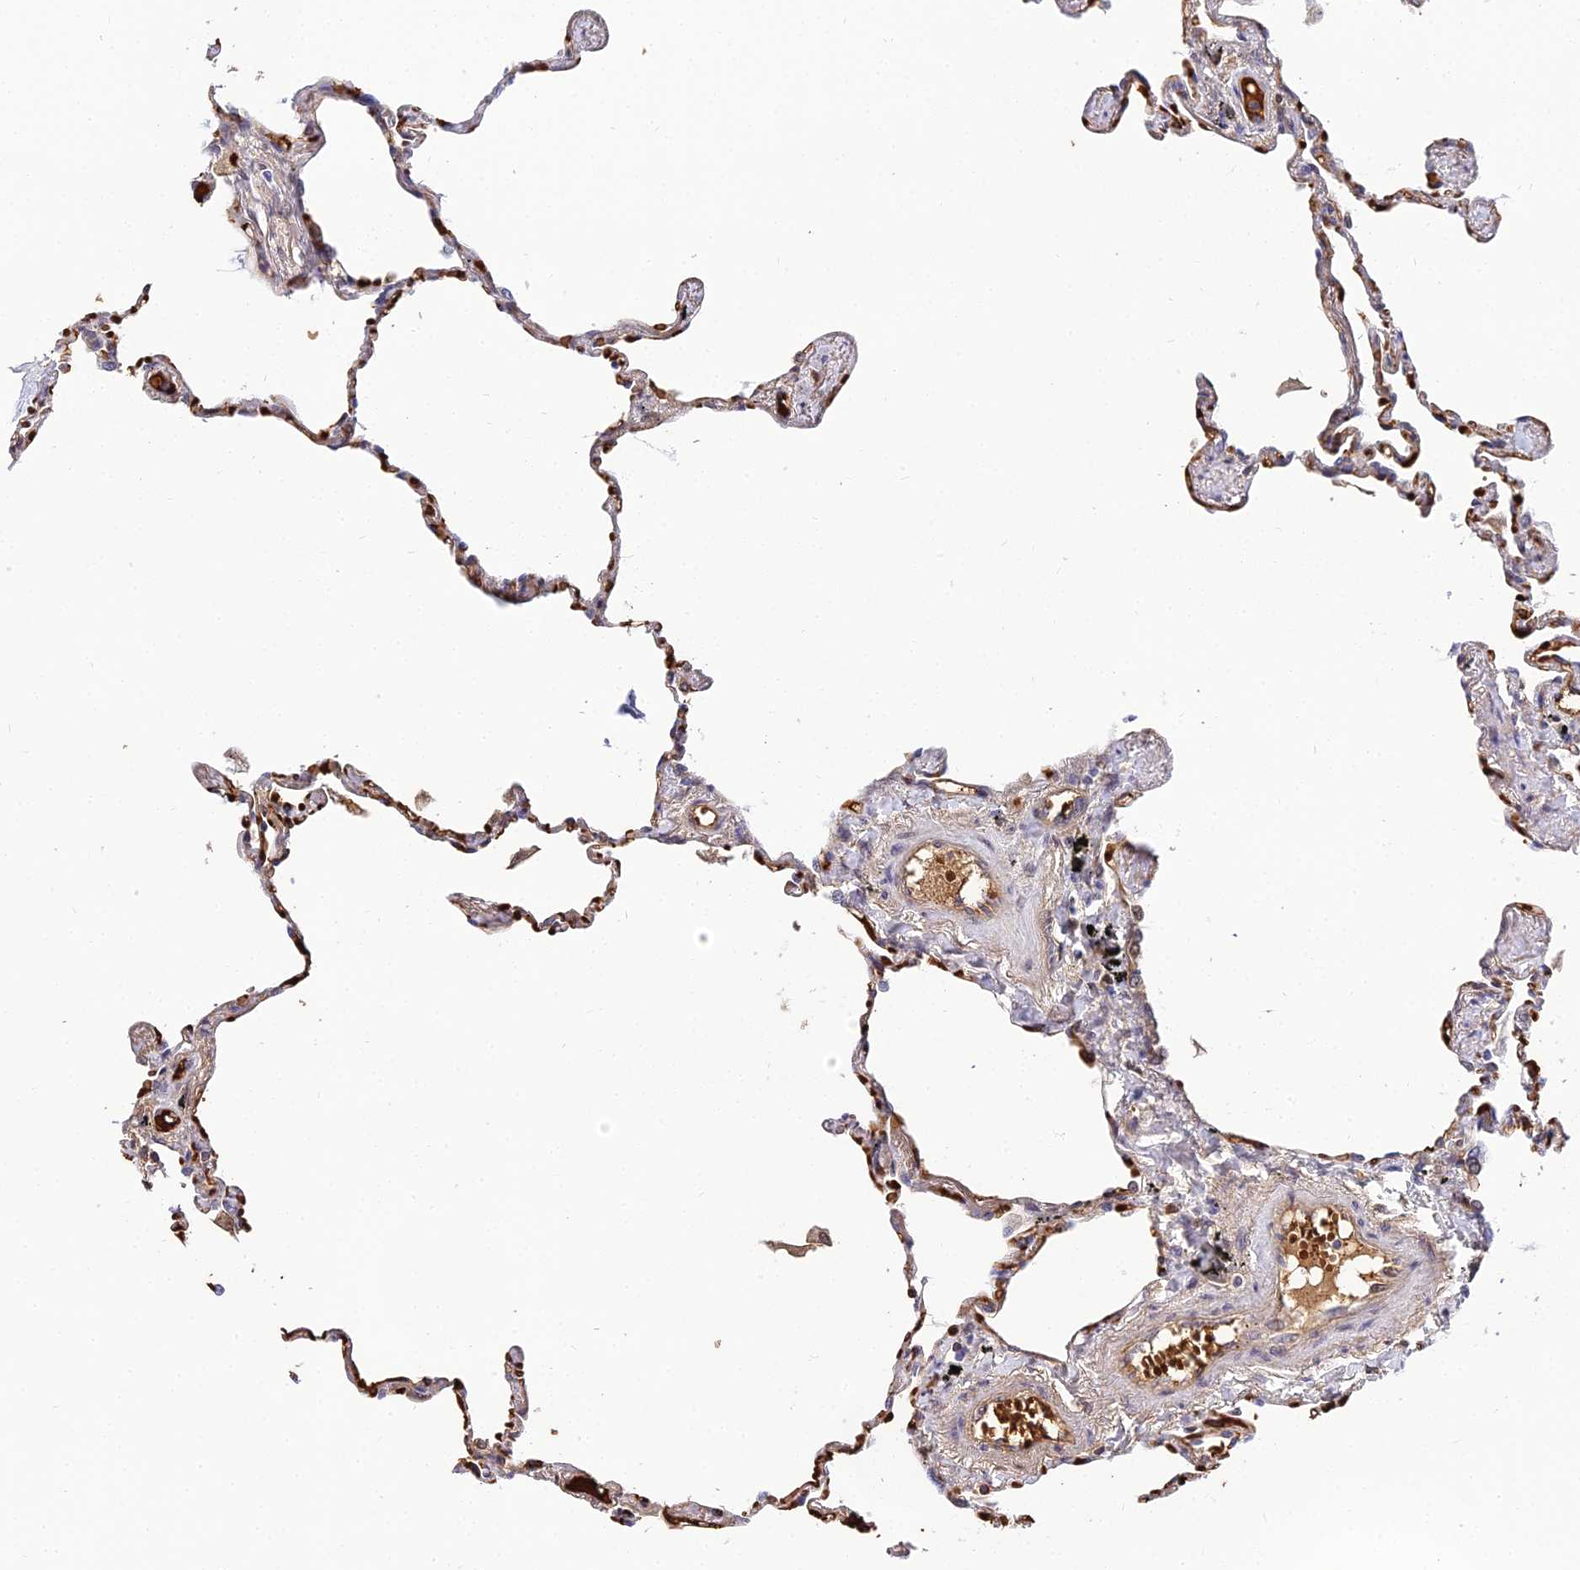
{"staining": {"intensity": "strong", "quantity": "25%-75%", "location": "nuclear"}, "tissue": "lung", "cell_type": "Alveolar cells", "image_type": "normal", "snomed": [{"axis": "morphology", "description": "Normal tissue, NOS"}, {"axis": "topography", "description": "Lung"}], "caption": "Immunohistochemistry micrograph of normal lung: human lung stained using immunohistochemistry (IHC) displays high levels of strong protein expression localized specifically in the nuclear of alveolar cells, appearing as a nuclear brown color.", "gene": "BCL9", "patient": {"sex": "female", "age": 67}}